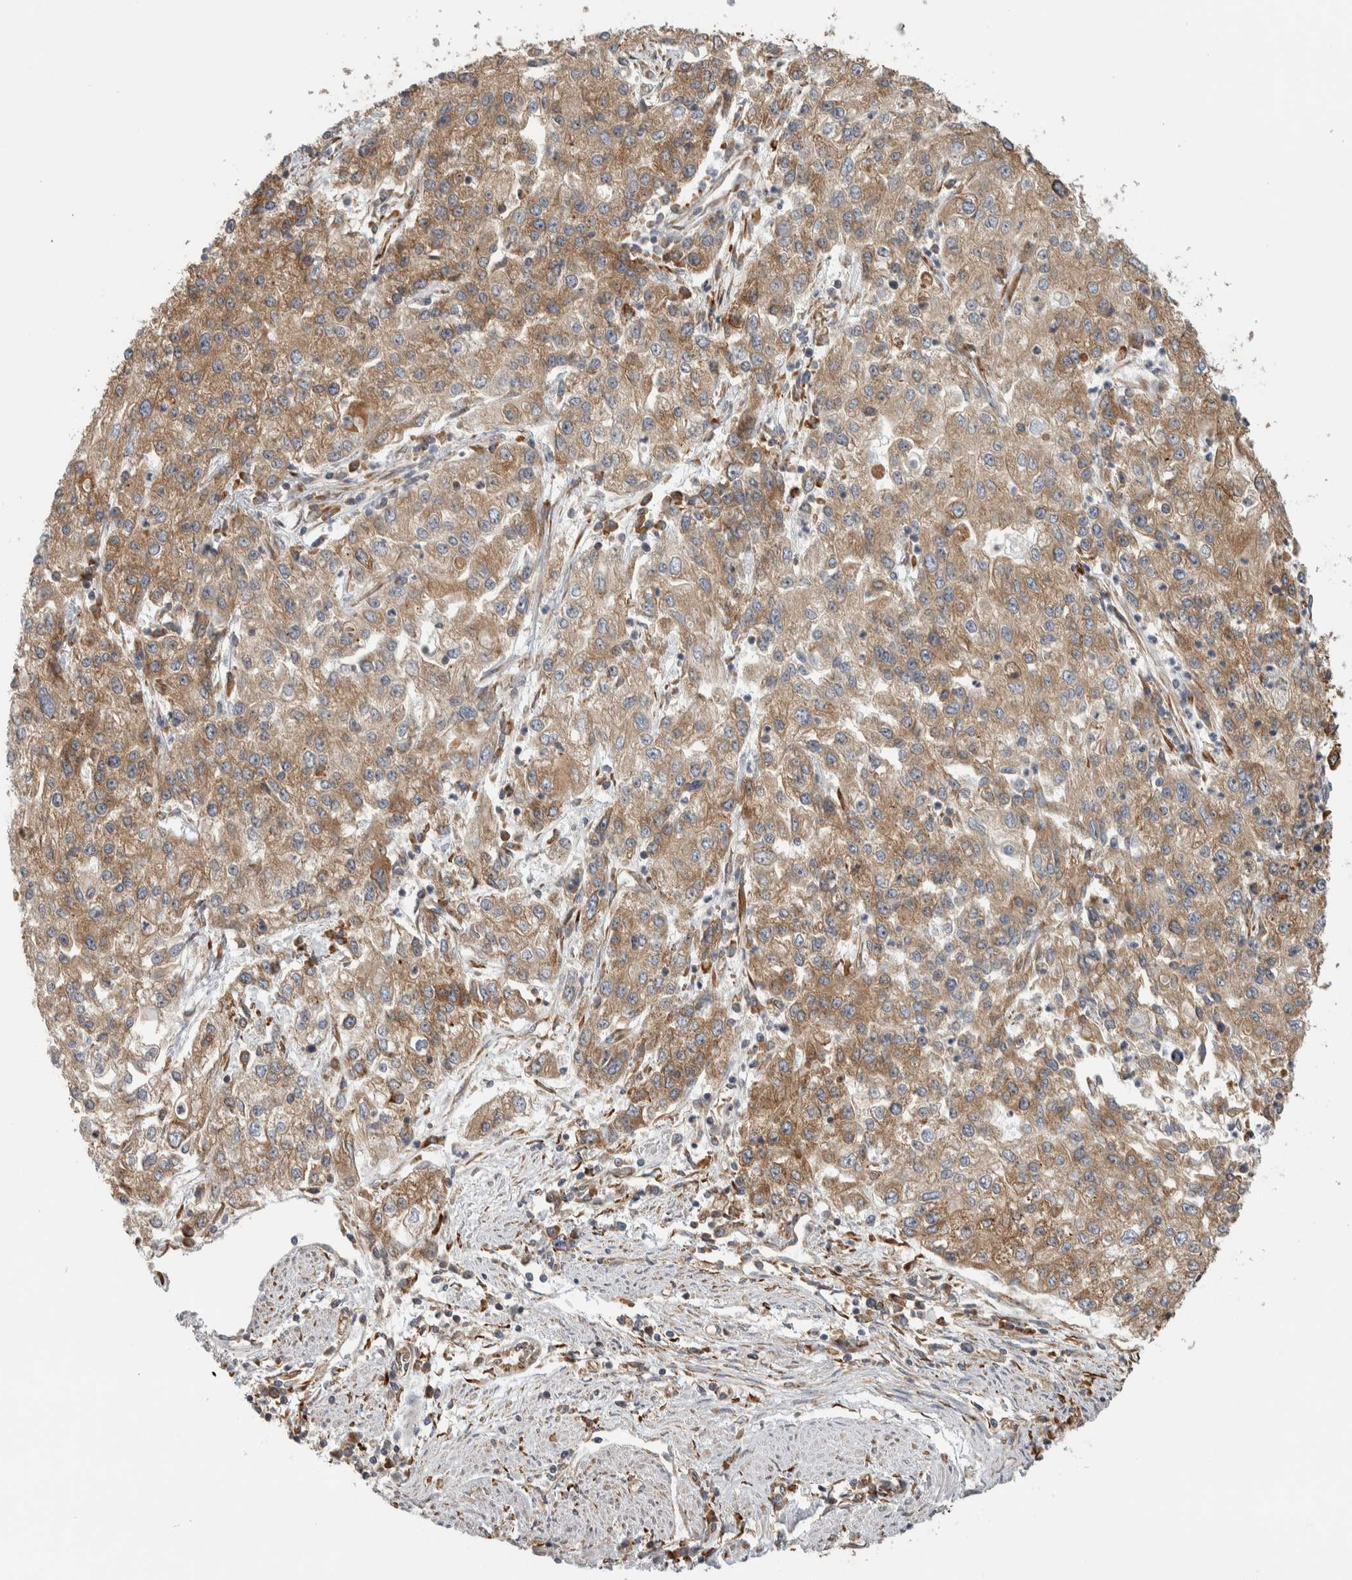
{"staining": {"intensity": "weak", "quantity": ">75%", "location": "cytoplasmic/membranous"}, "tissue": "endometrial cancer", "cell_type": "Tumor cells", "image_type": "cancer", "snomed": [{"axis": "morphology", "description": "Adenocarcinoma, NOS"}, {"axis": "topography", "description": "Endometrium"}], "caption": "Endometrial cancer (adenocarcinoma) stained with a brown dye displays weak cytoplasmic/membranous positive staining in about >75% of tumor cells.", "gene": "EIF3H", "patient": {"sex": "female", "age": 49}}